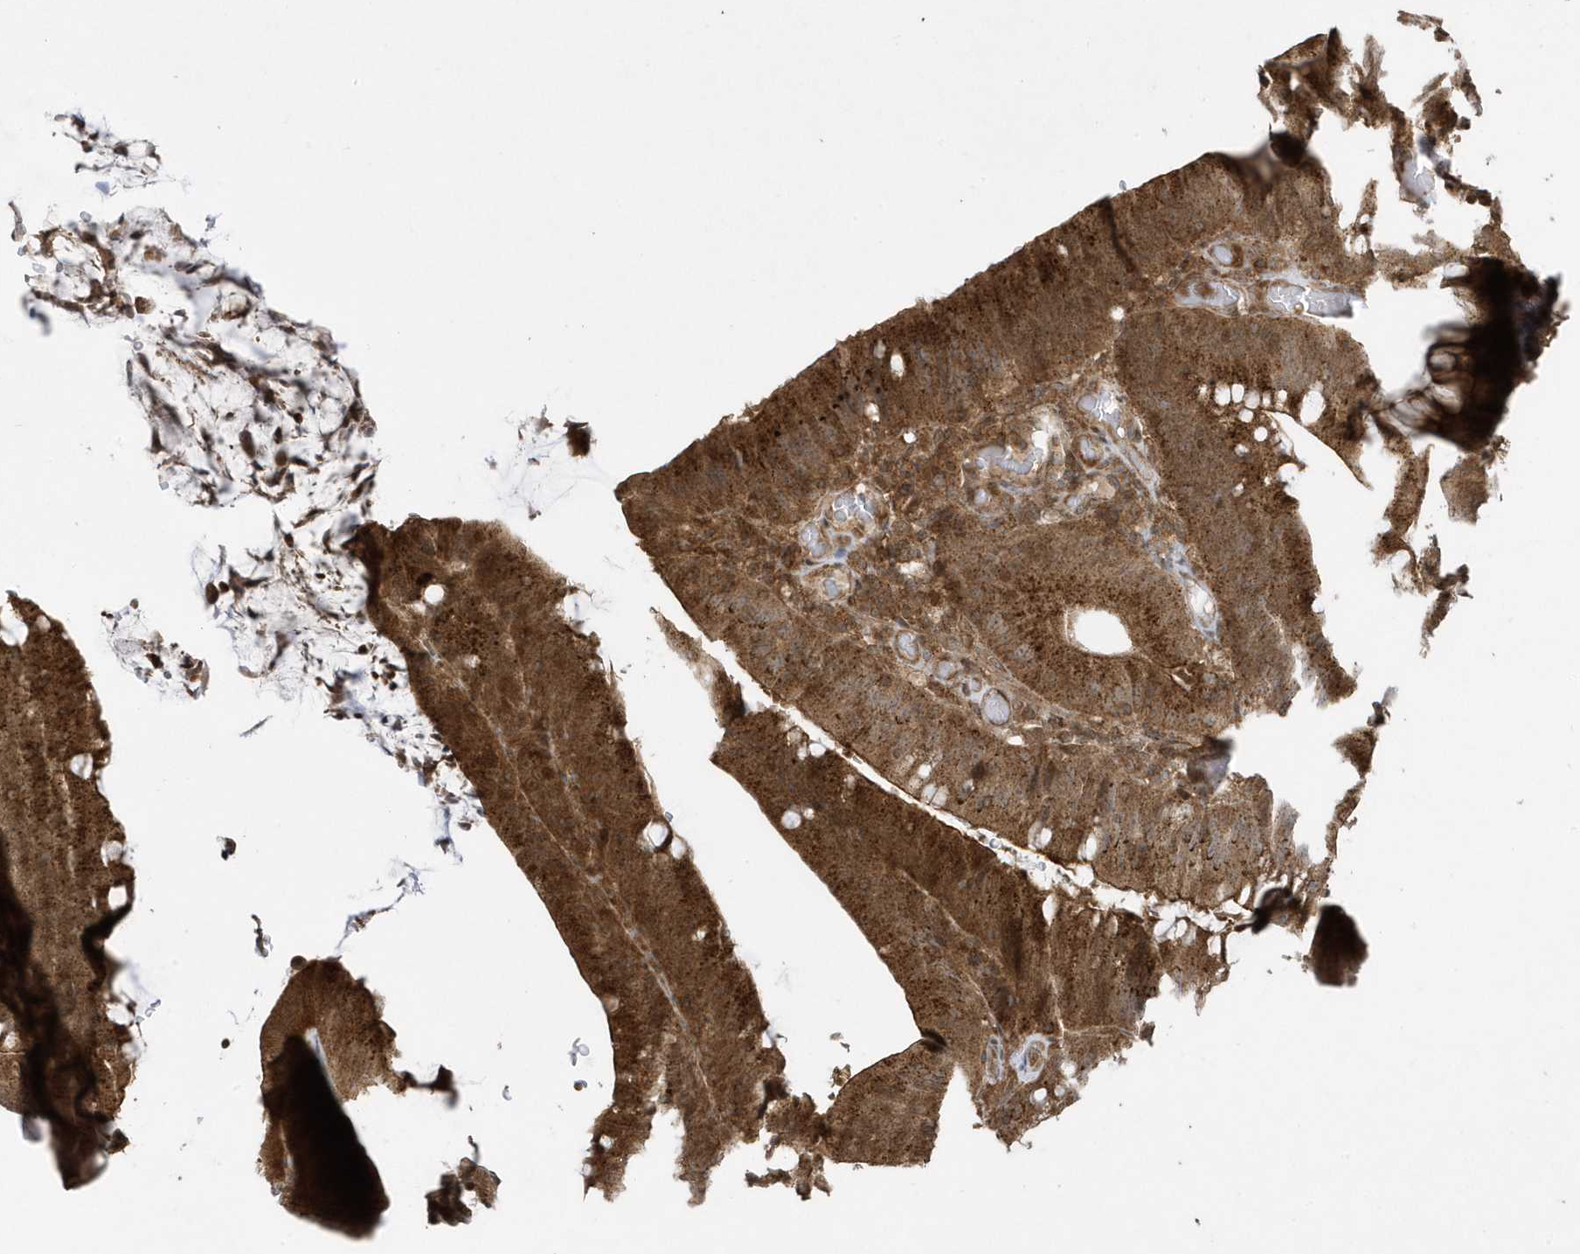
{"staining": {"intensity": "strong", "quantity": ">75%", "location": "cytoplasmic/membranous"}, "tissue": "colorectal cancer", "cell_type": "Tumor cells", "image_type": "cancer", "snomed": [{"axis": "morphology", "description": "Normal tissue, NOS"}, {"axis": "topography", "description": "Colon"}], "caption": "Immunohistochemistry (IHC) (DAB) staining of human colorectal cancer displays strong cytoplasmic/membranous protein expression in approximately >75% of tumor cells.", "gene": "STAMBP", "patient": {"sex": "female", "age": 82}}